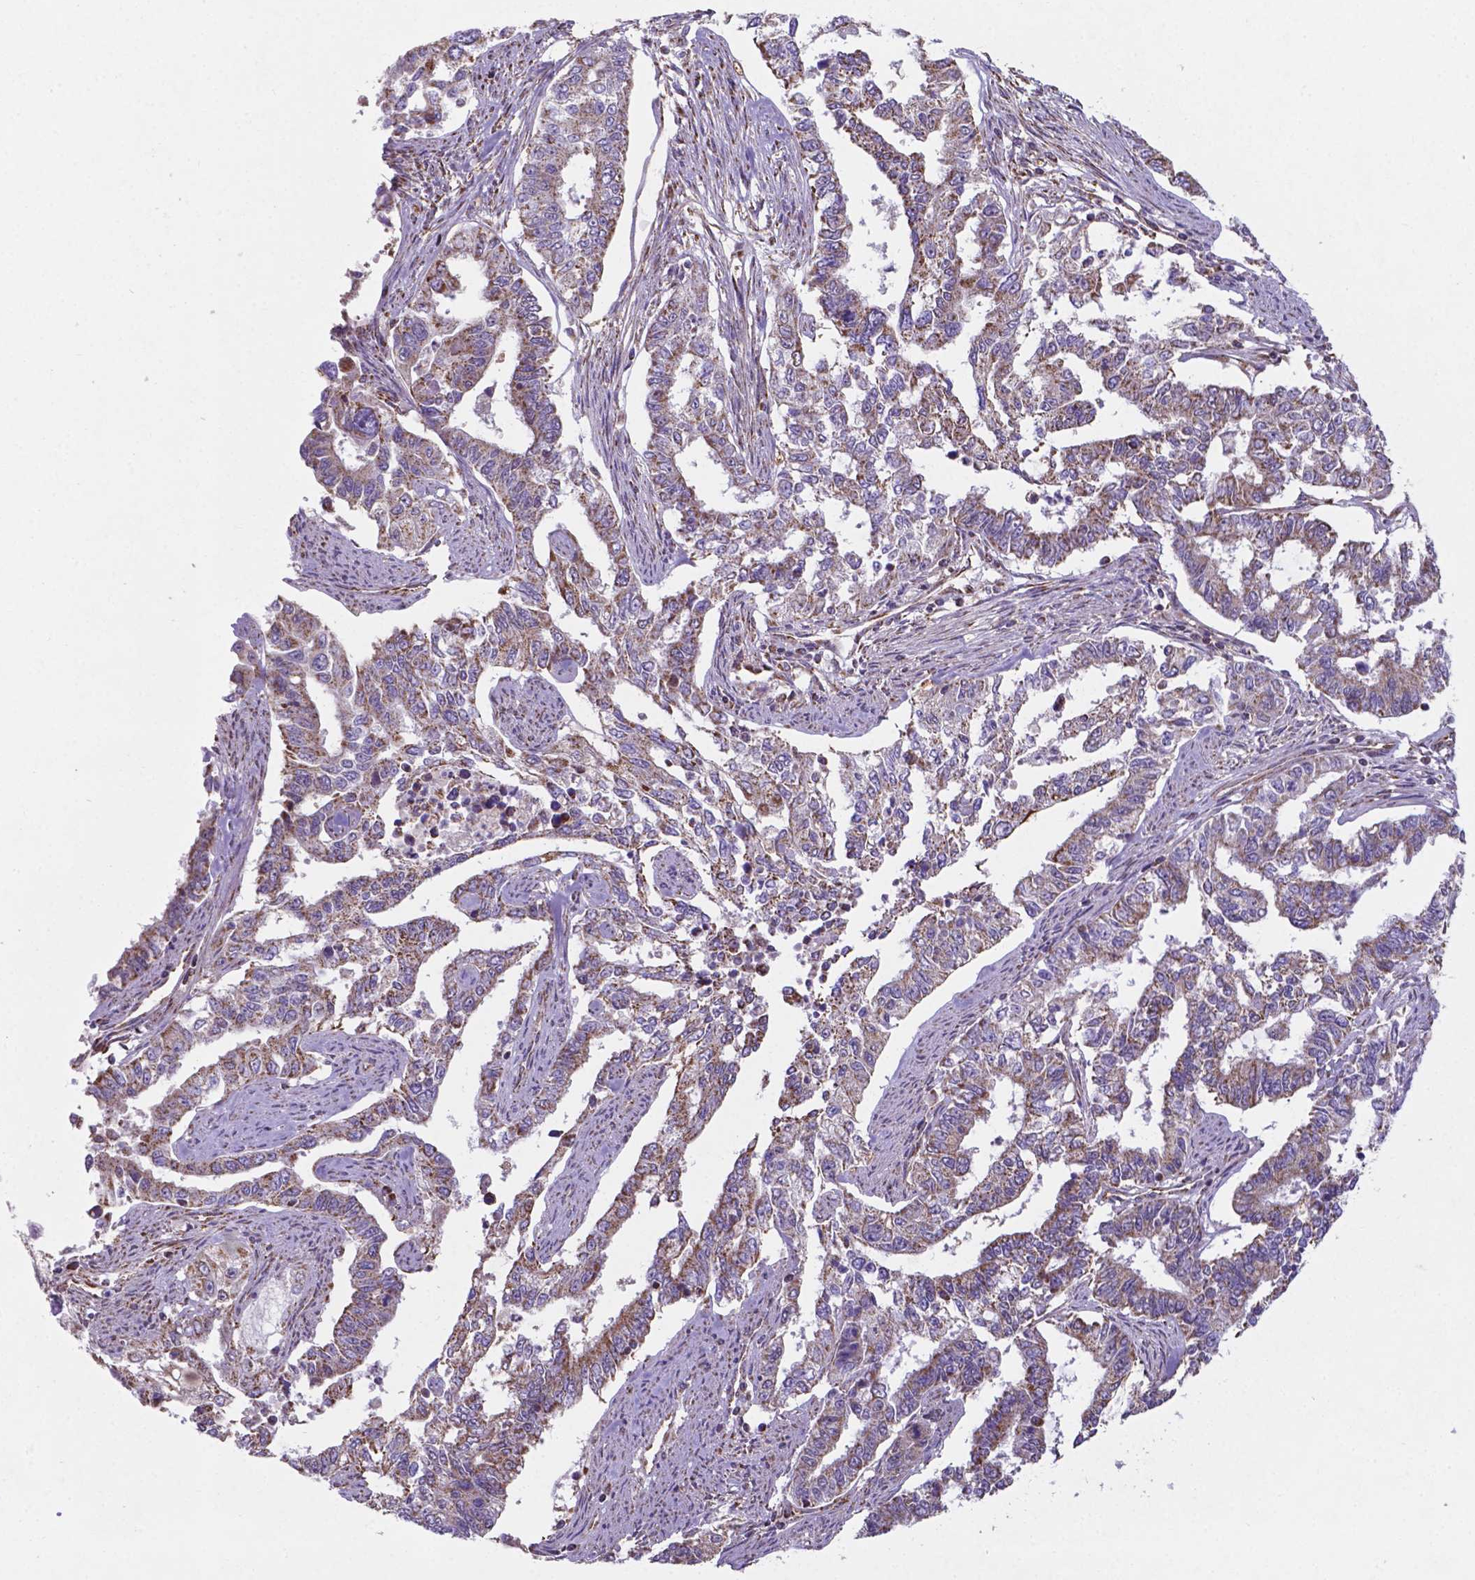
{"staining": {"intensity": "moderate", "quantity": "25%-75%", "location": "cytoplasmic/membranous"}, "tissue": "endometrial cancer", "cell_type": "Tumor cells", "image_type": "cancer", "snomed": [{"axis": "morphology", "description": "Adenocarcinoma, NOS"}, {"axis": "topography", "description": "Uterus"}], "caption": "This is an image of immunohistochemistry staining of adenocarcinoma (endometrial), which shows moderate positivity in the cytoplasmic/membranous of tumor cells.", "gene": "FAM114A1", "patient": {"sex": "female", "age": 59}}